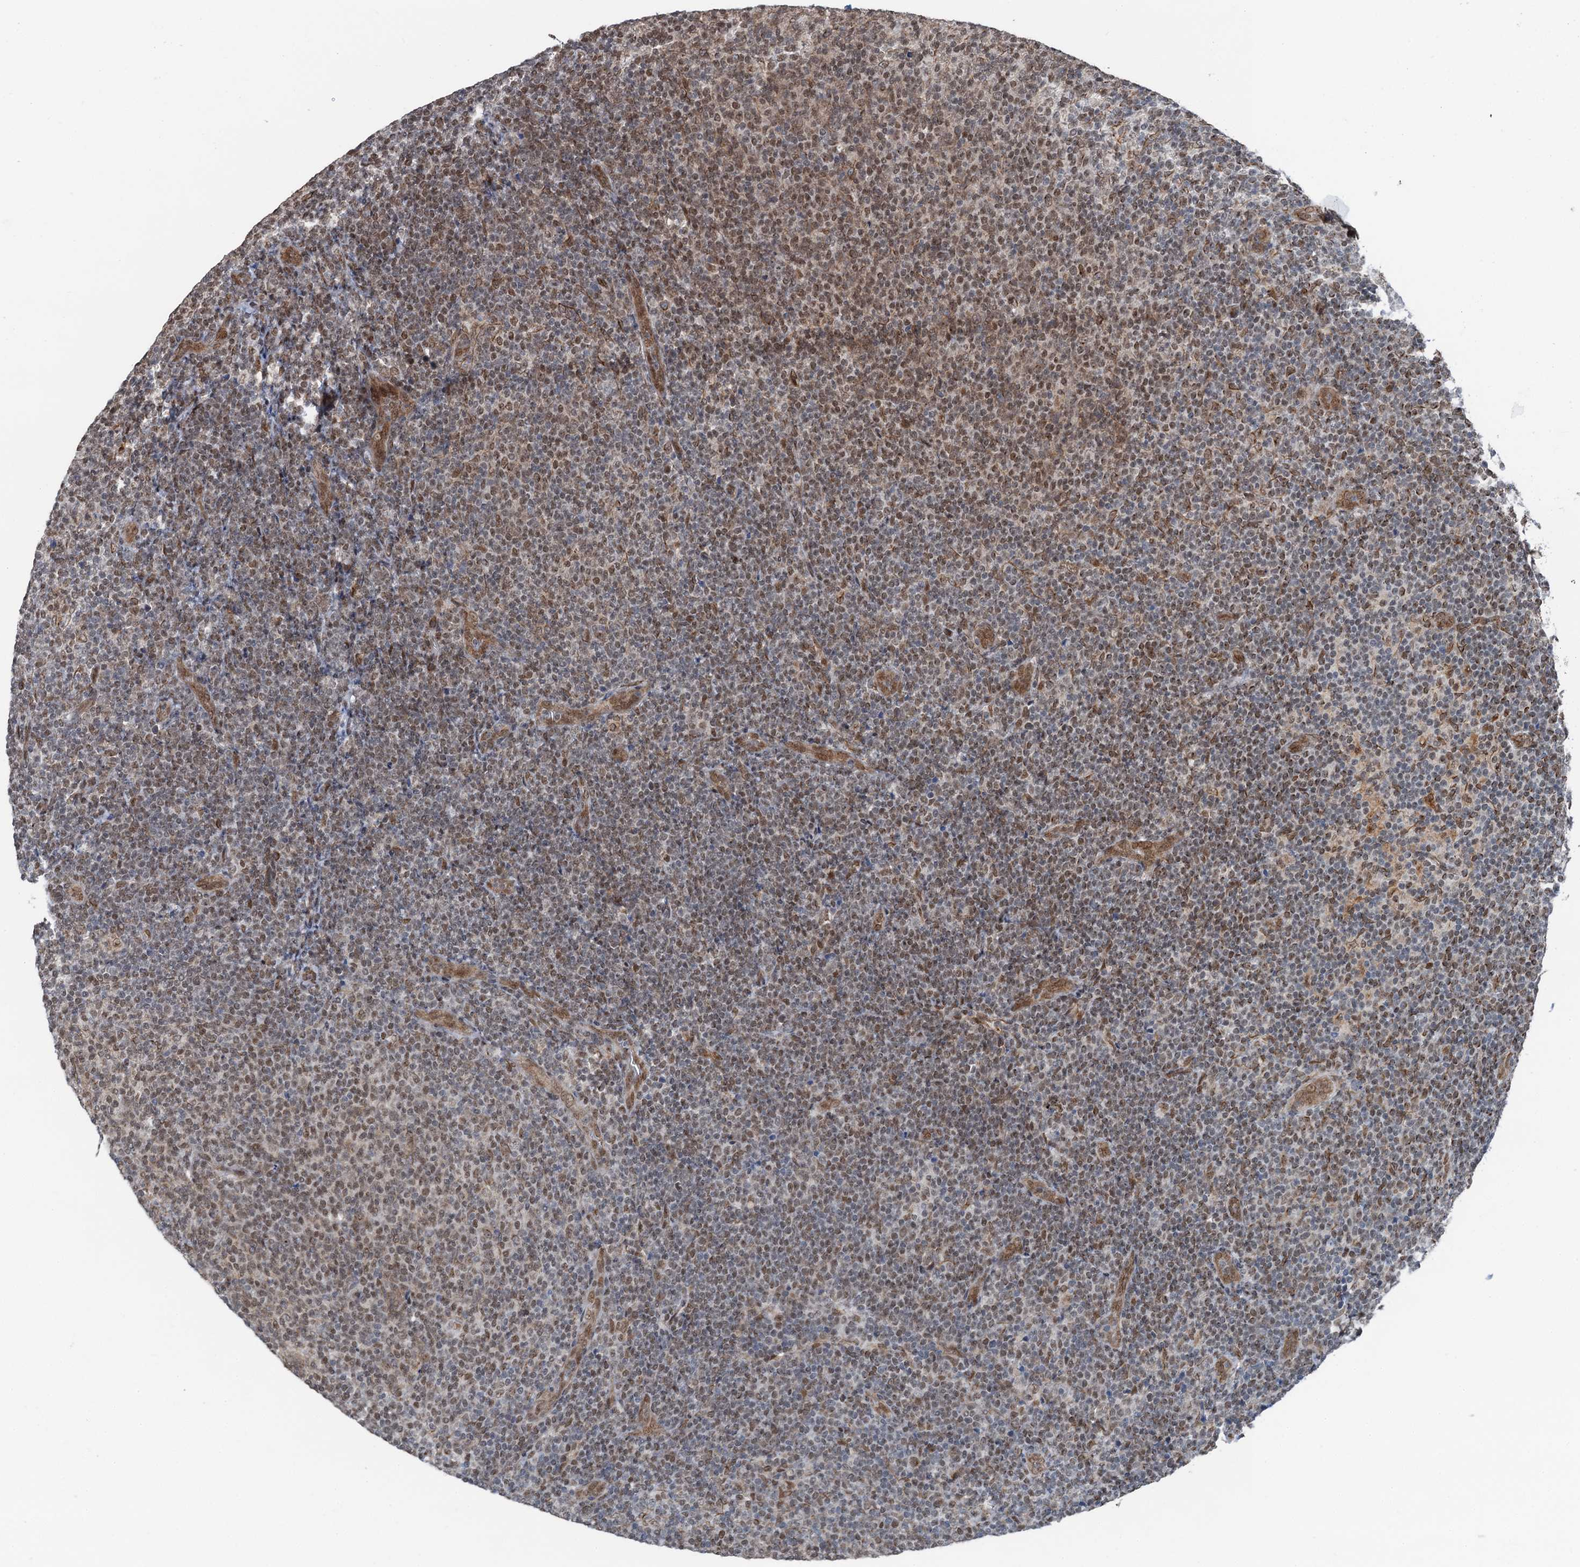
{"staining": {"intensity": "moderate", "quantity": ">75%", "location": "cytoplasmic/membranous,nuclear"}, "tissue": "lymphoma", "cell_type": "Tumor cells", "image_type": "cancer", "snomed": [{"axis": "morphology", "description": "Malignant lymphoma, non-Hodgkin's type, Low grade"}, {"axis": "topography", "description": "Lymph node"}], "caption": "An image of low-grade malignant lymphoma, non-Hodgkin's type stained for a protein exhibits moderate cytoplasmic/membranous and nuclear brown staining in tumor cells.", "gene": "CFDP1", "patient": {"sex": "male", "age": 66}}